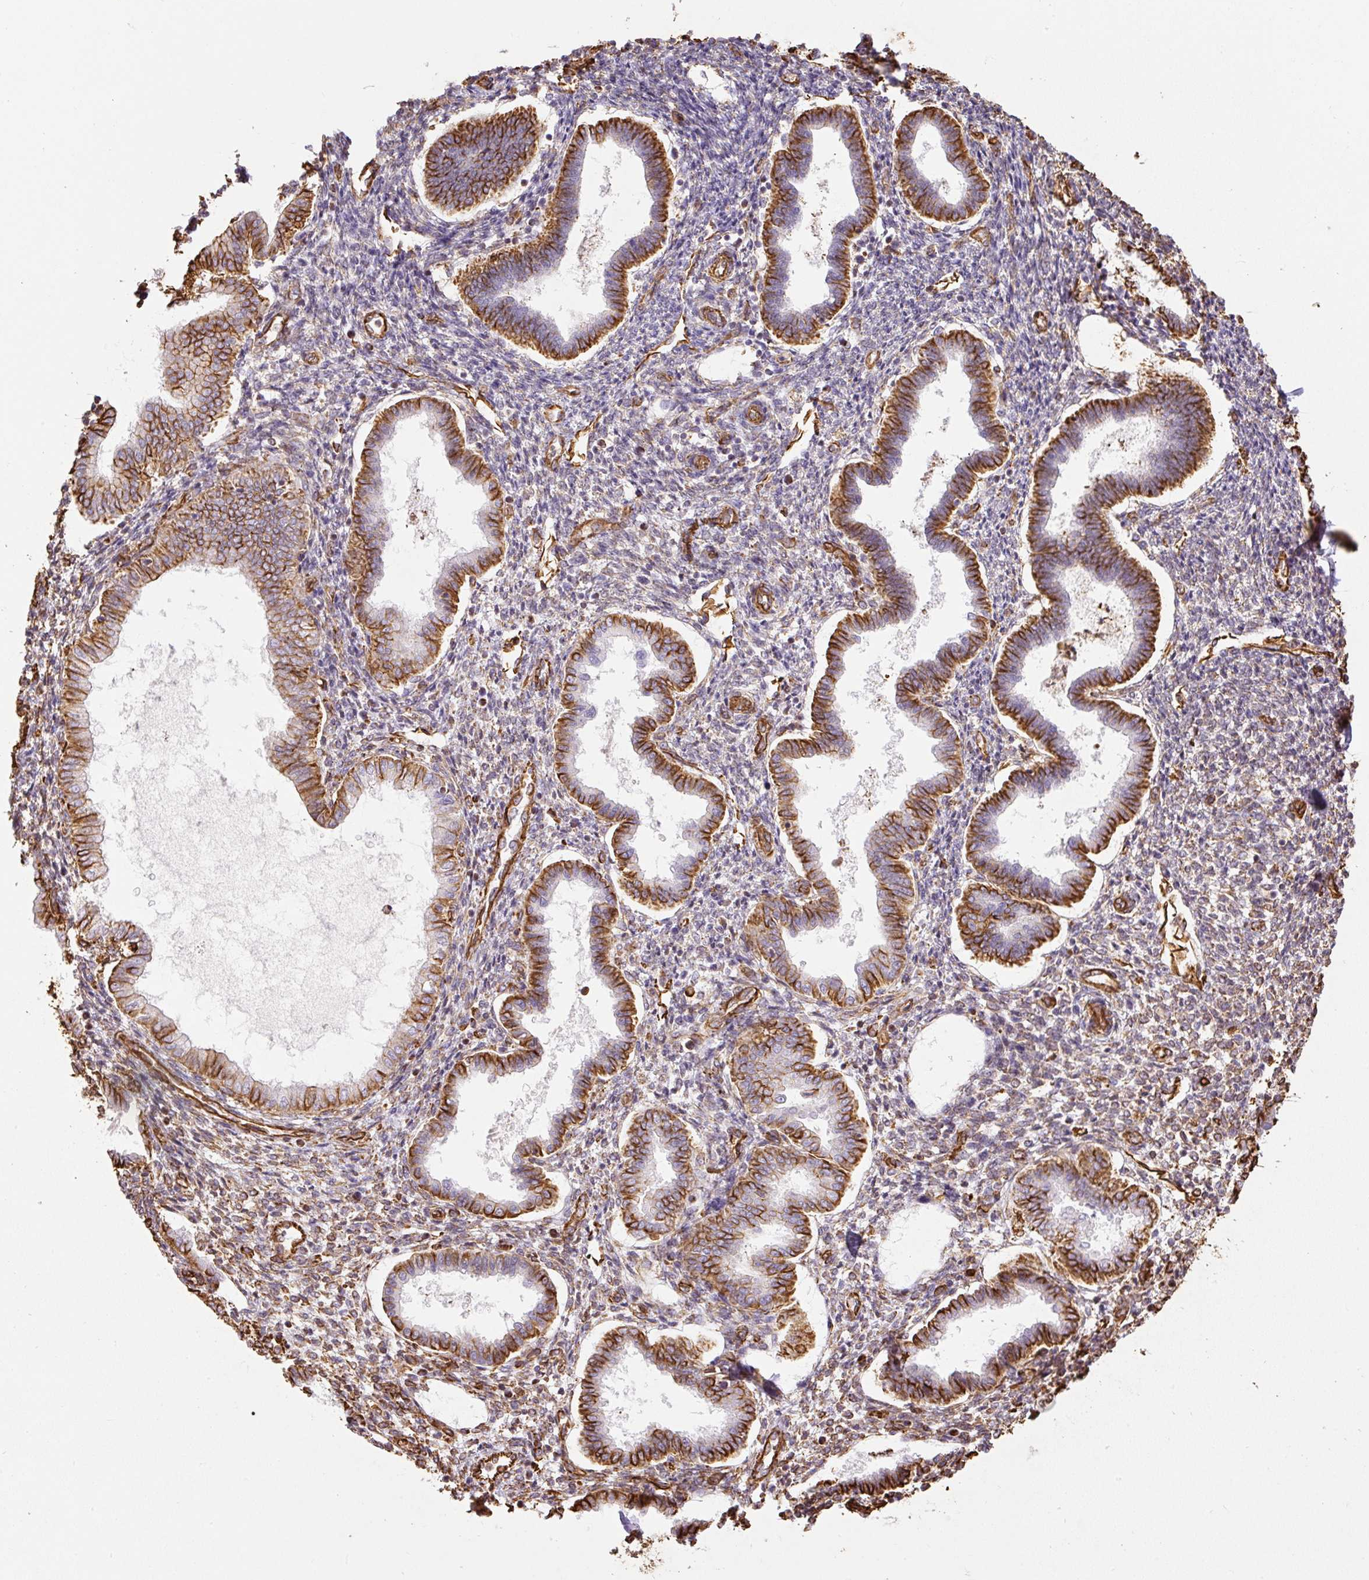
{"staining": {"intensity": "moderate", "quantity": "25%-75%", "location": "cytoplasmic/membranous"}, "tissue": "endometrium", "cell_type": "Cells in endometrial stroma", "image_type": "normal", "snomed": [{"axis": "morphology", "description": "Normal tissue, NOS"}, {"axis": "topography", "description": "Endometrium"}], "caption": "Brown immunohistochemical staining in benign endometrium demonstrates moderate cytoplasmic/membranous expression in approximately 25%-75% of cells in endometrial stroma. The staining was performed using DAB, with brown indicating positive protein expression. Nuclei are stained blue with hematoxylin.", "gene": "VIM", "patient": {"sex": "female", "age": 24}}